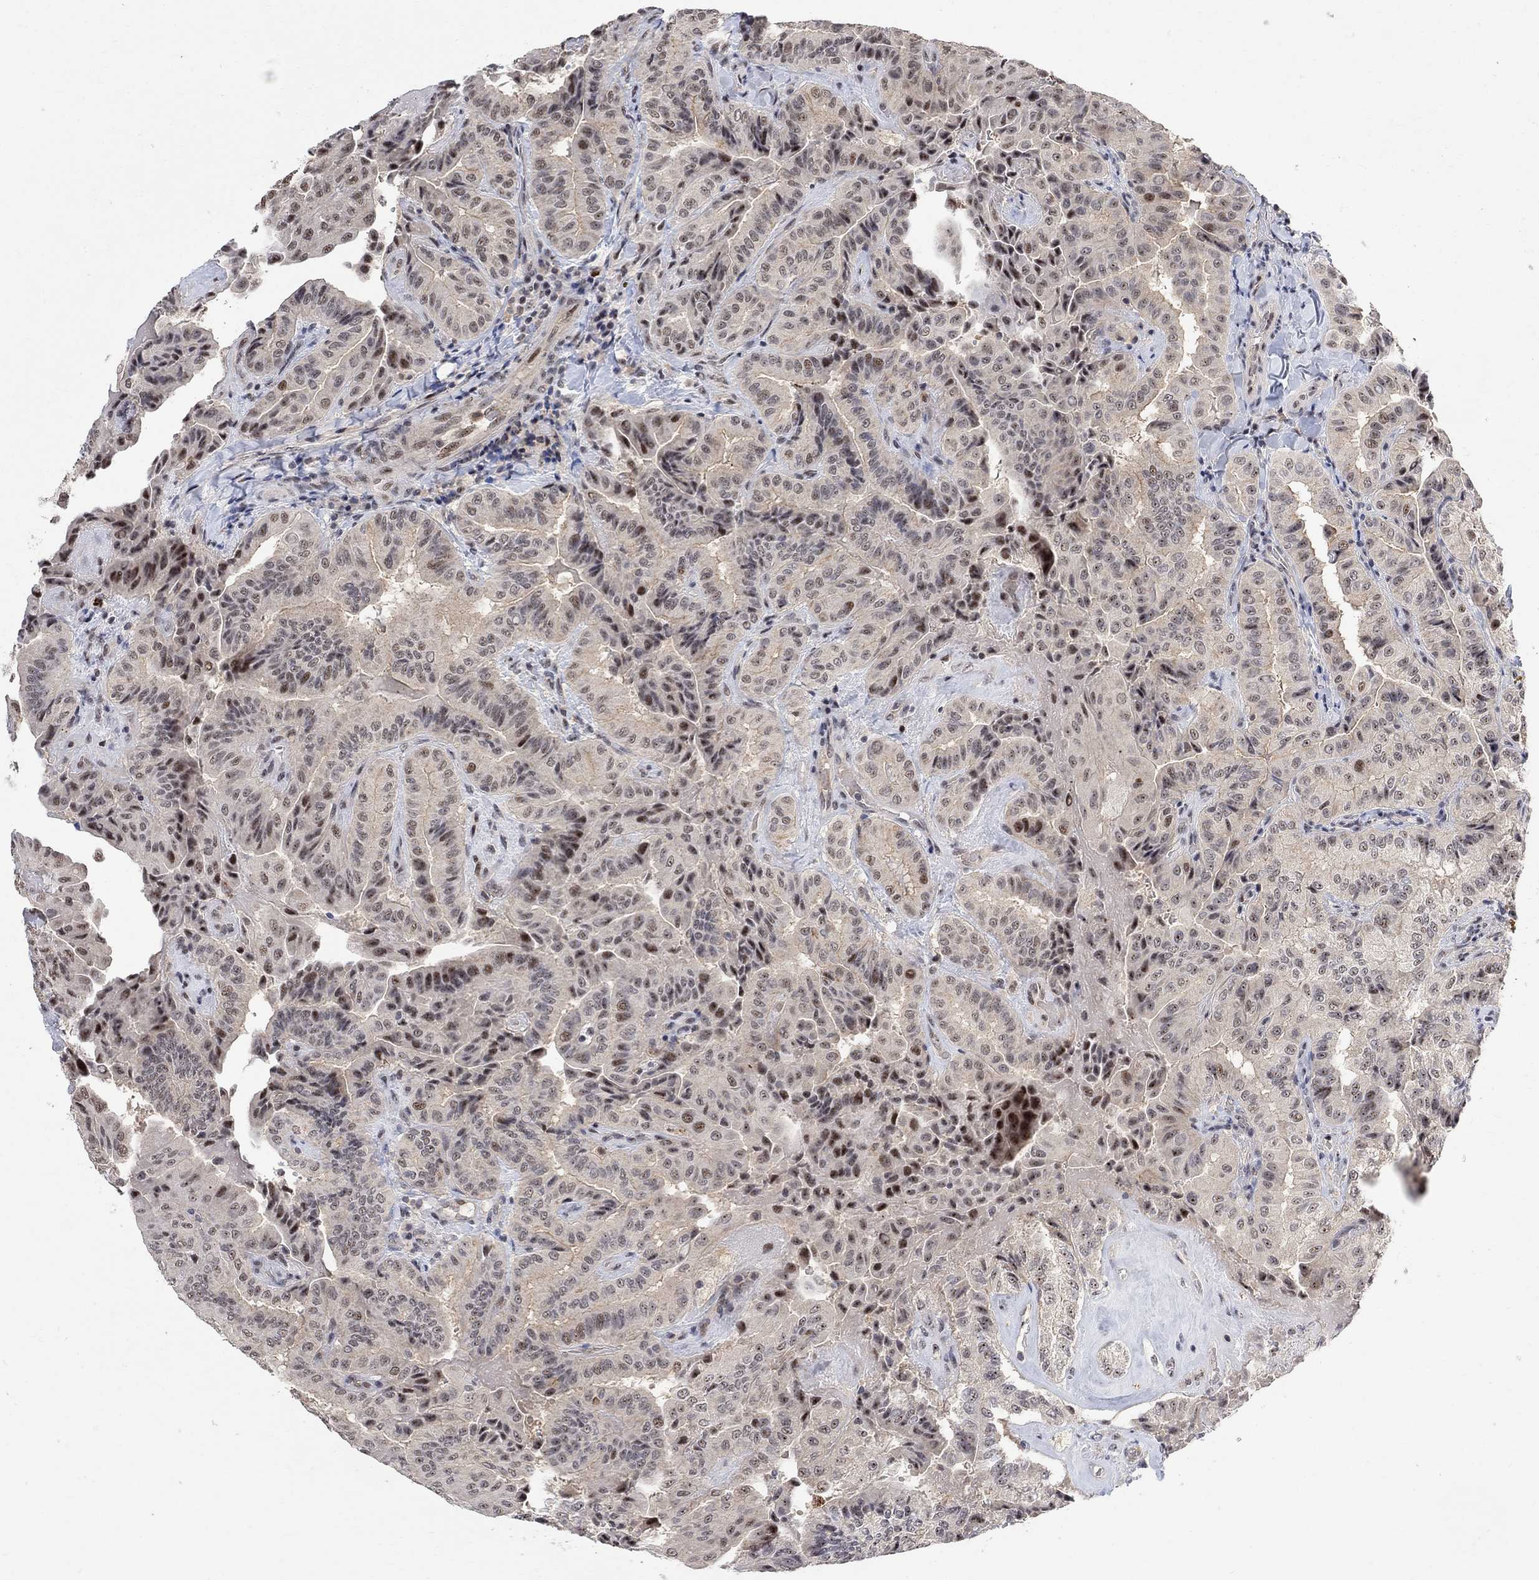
{"staining": {"intensity": "moderate", "quantity": "<25%", "location": "nuclear"}, "tissue": "thyroid cancer", "cell_type": "Tumor cells", "image_type": "cancer", "snomed": [{"axis": "morphology", "description": "Papillary adenocarcinoma, NOS"}, {"axis": "topography", "description": "Thyroid gland"}], "caption": "Human thyroid cancer (papillary adenocarcinoma) stained with a brown dye exhibits moderate nuclear positive positivity in approximately <25% of tumor cells.", "gene": "E4F1", "patient": {"sex": "female", "age": 68}}